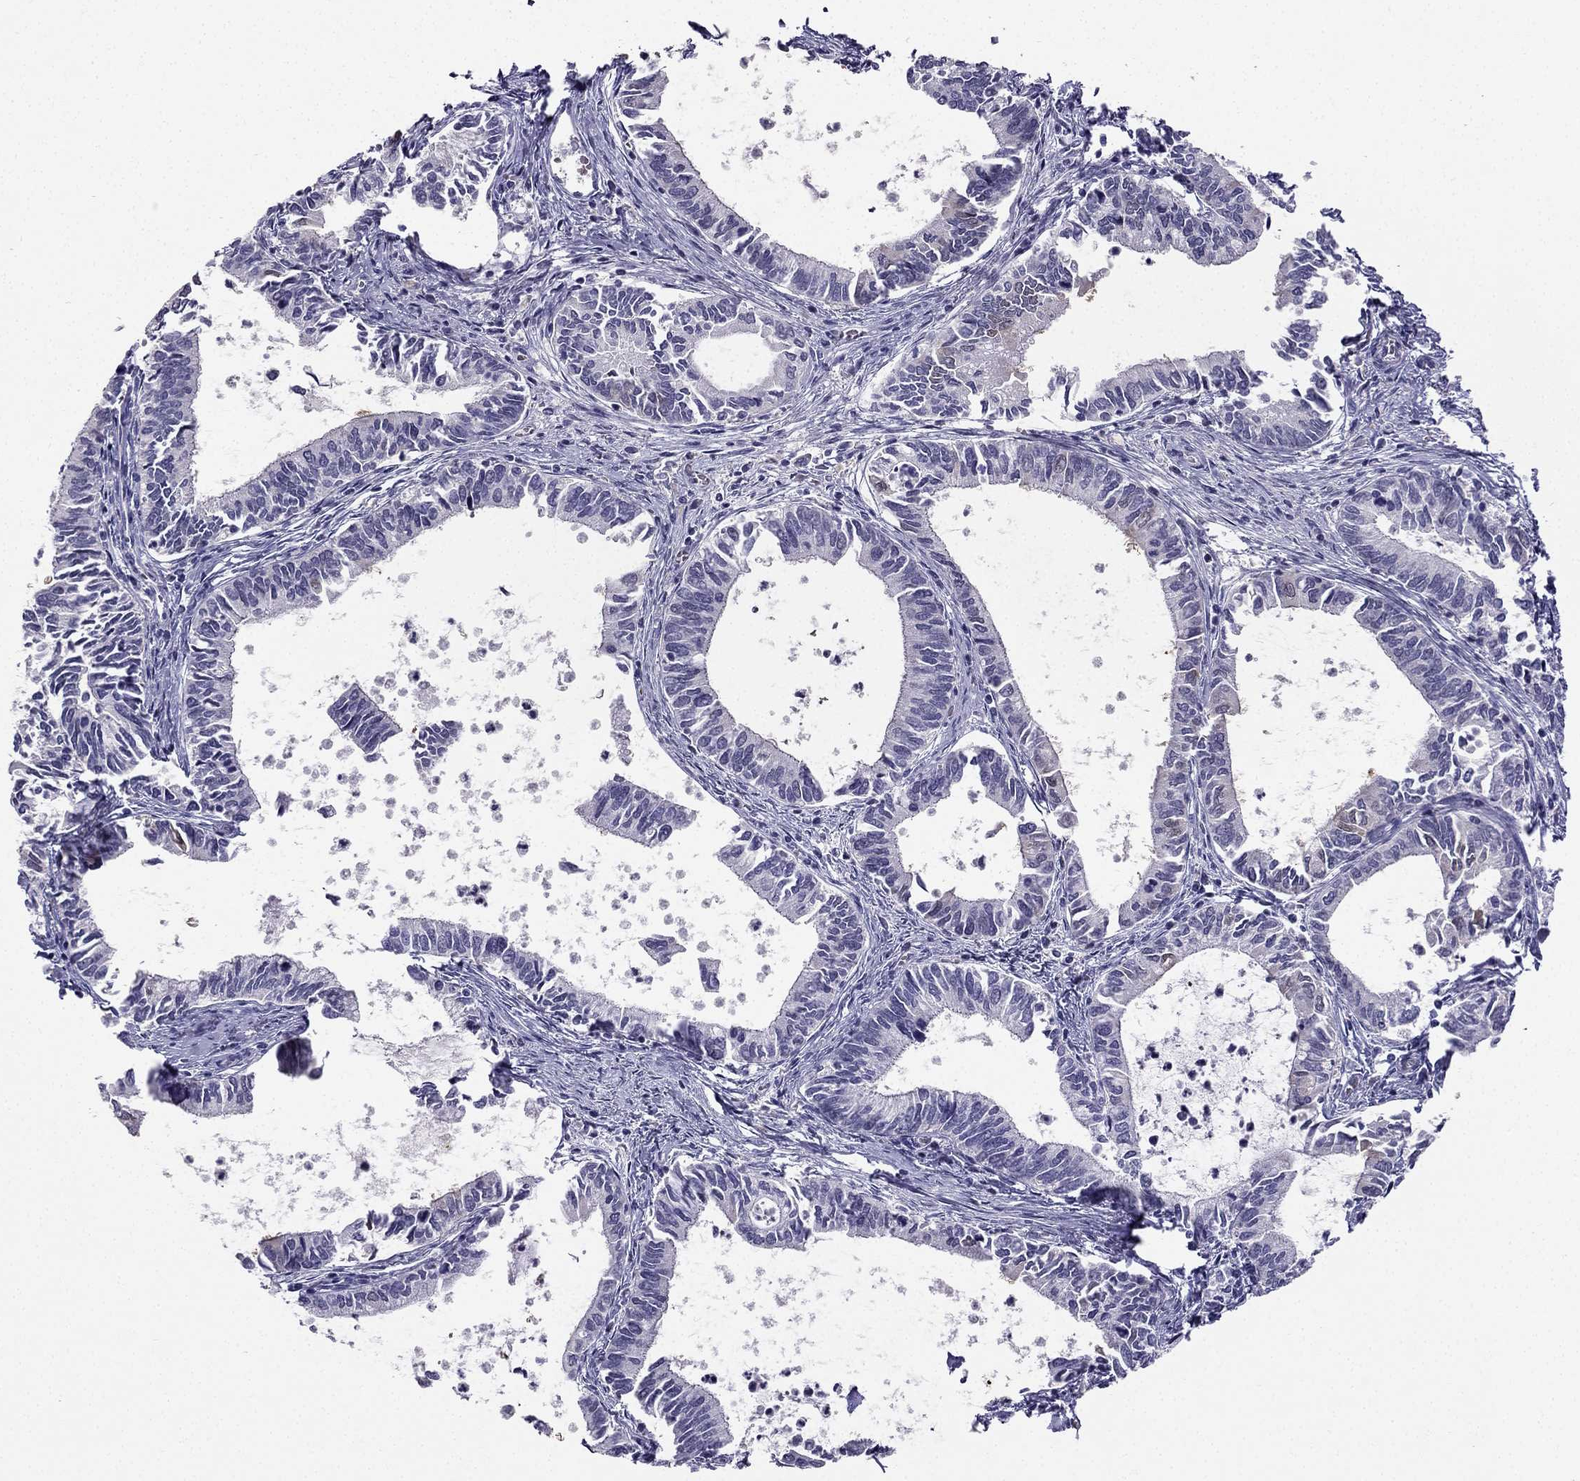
{"staining": {"intensity": "negative", "quantity": "none", "location": "none"}, "tissue": "cervical cancer", "cell_type": "Tumor cells", "image_type": "cancer", "snomed": [{"axis": "morphology", "description": "Adenocarcinoma, NOS"}, {"axis": "topography", "description": "Cervix"}], "caption": "Tumor cells are negative for protein expression in human cervical adenocarcinoma.", "gene": "RSPH14", "patient": {"sex": "female", "age": 42}}